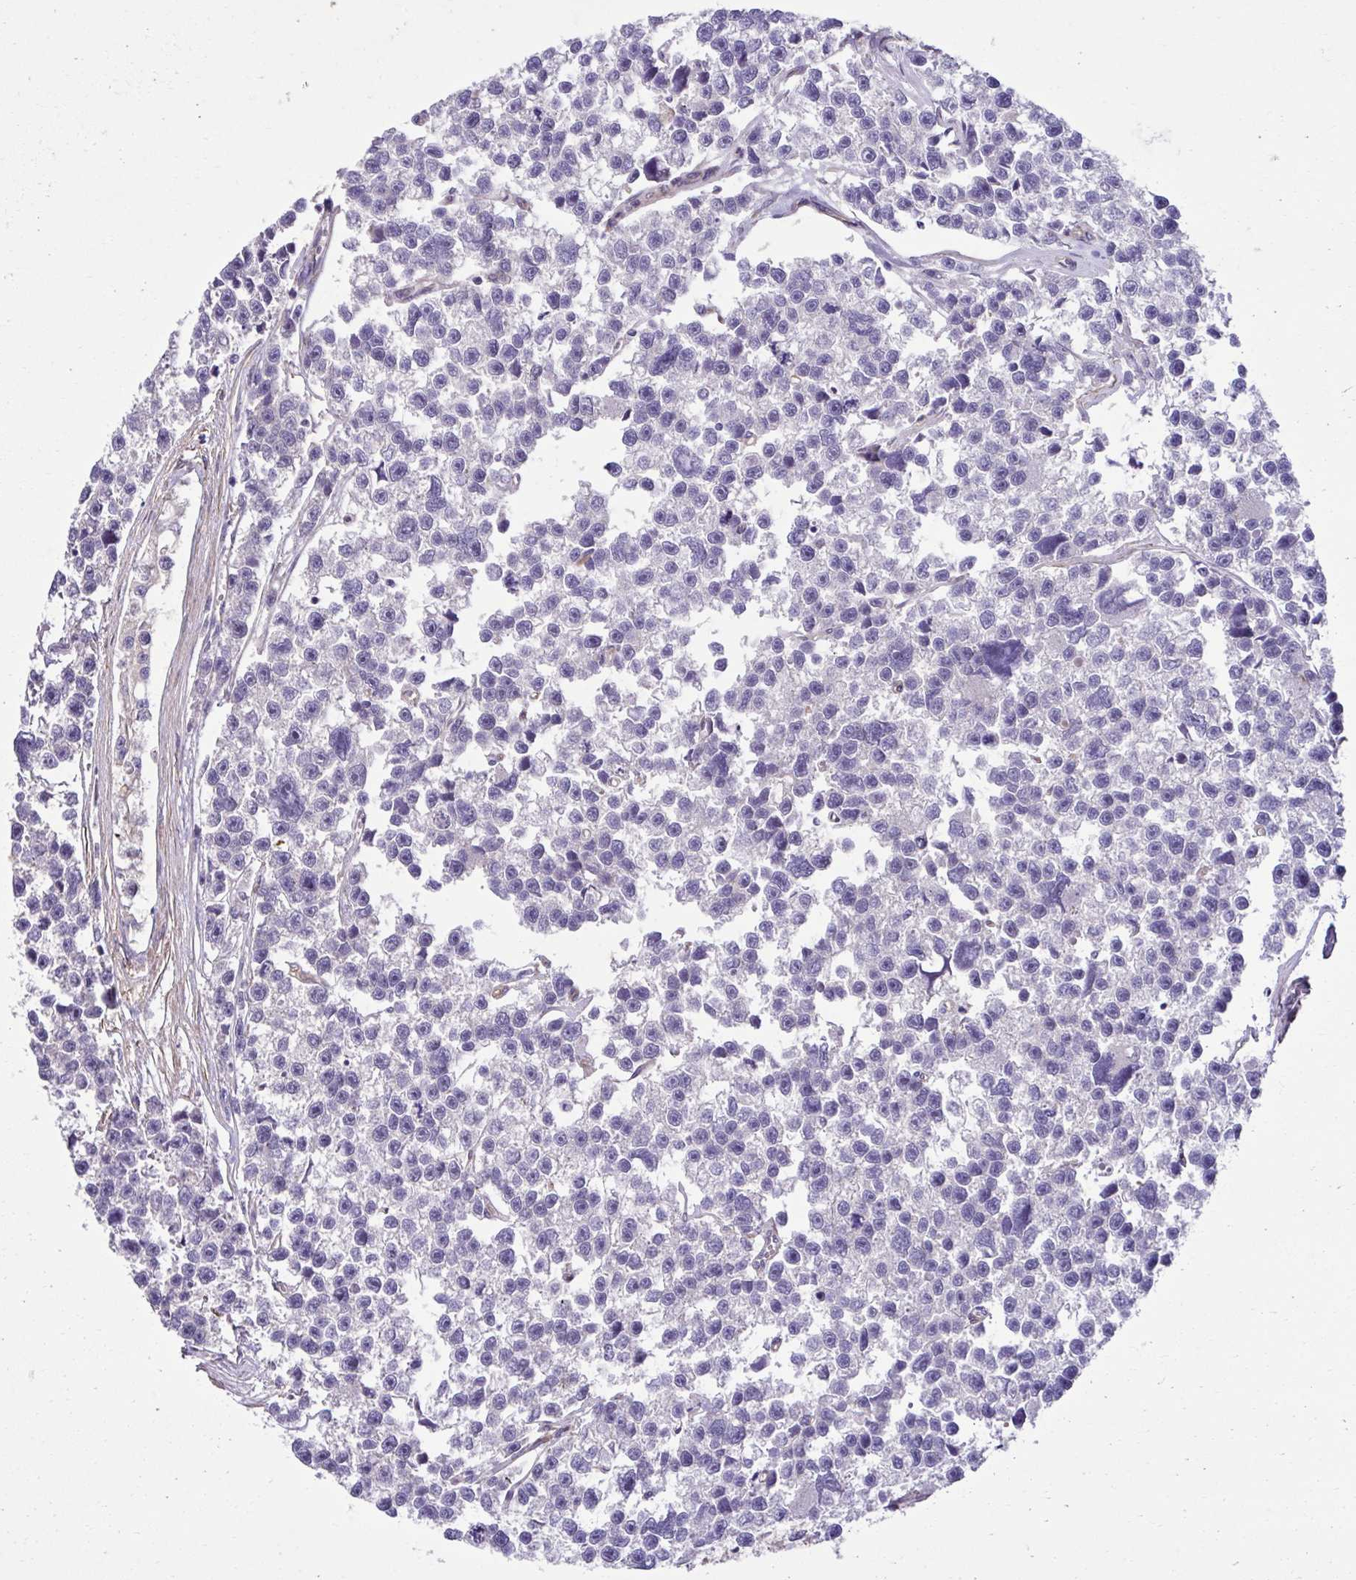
{"staining": {"intensity": "negative", "quantity": "none", "location": "none"}, "tissue": "testis cancer", "cell_type": "Tumor cells", "image_type": "cancer", "snomed": [{"axis": "morphology", "description": "Seminoma, NOS"}, {"axis": "topography", "description": "Testis"}], "caption": "Immunohistochemistry of human testis cancer exhibits no expression in tumor cells. (DAB (3,3'-diaminobenzidine) immunohistochemistry visualized using brightfield microscopy, high magnification).", "gene": "TRIM52", "patient": {"sex": "male", "age": 26}}